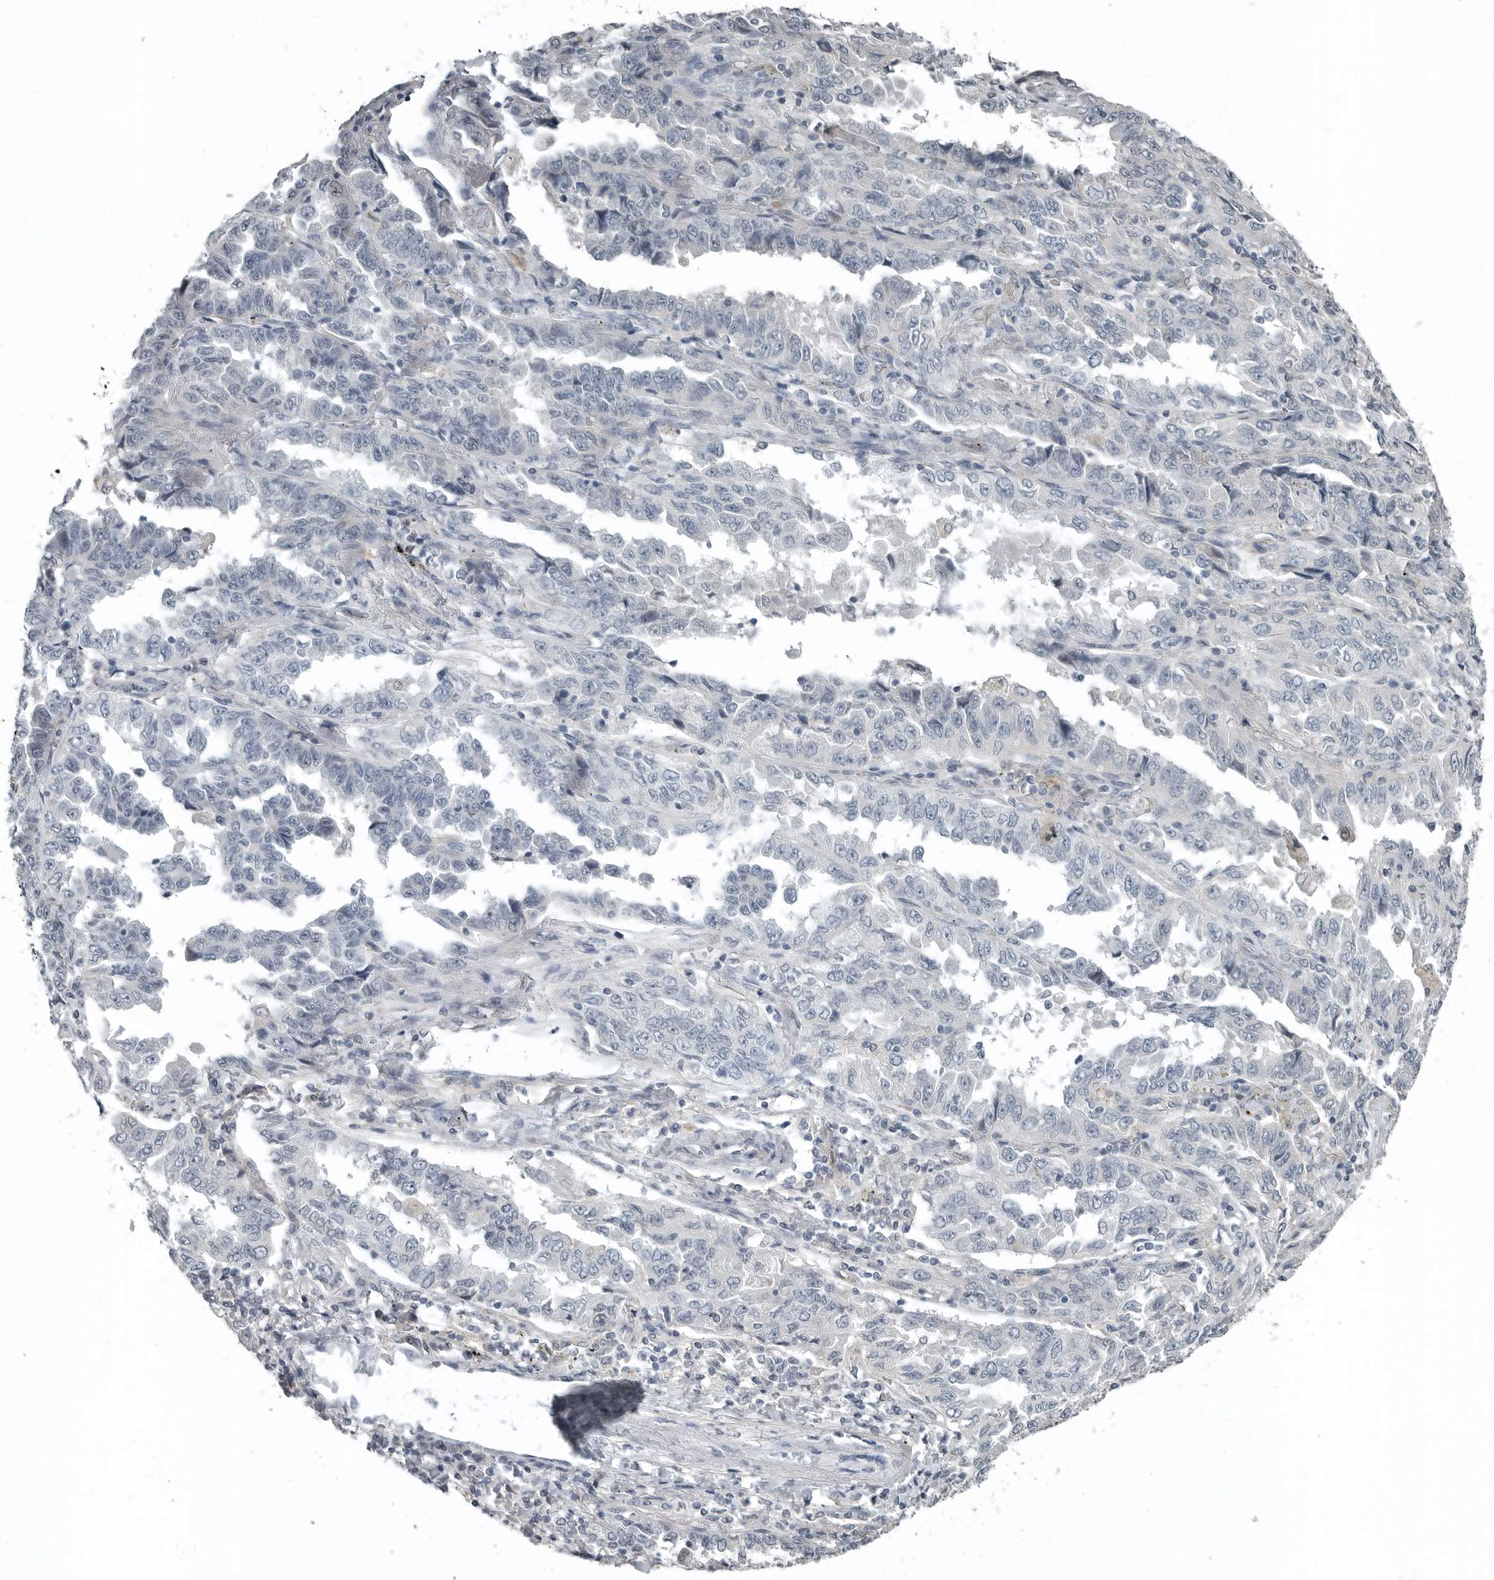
{"staining": {"intensity": "negative", "quantity": "none", "location": "none"}, "tissue": "lung cancer", "cell_type": "Tumor cells", "image_type": "cancer", "snomed": [{"axis": "morphology", "description": "Adenocarcinoma, NOS"}, {"axis": "topography", "description": "Lung"}], "caption": "Immunohistochemistry (IHC) image of human adenocarcinoma (lung) stained for a protein (brown), which reveals no positivity in tumor cells.", "gene": "KYAT1", "patient": {"sex": "female", "age": 51}}